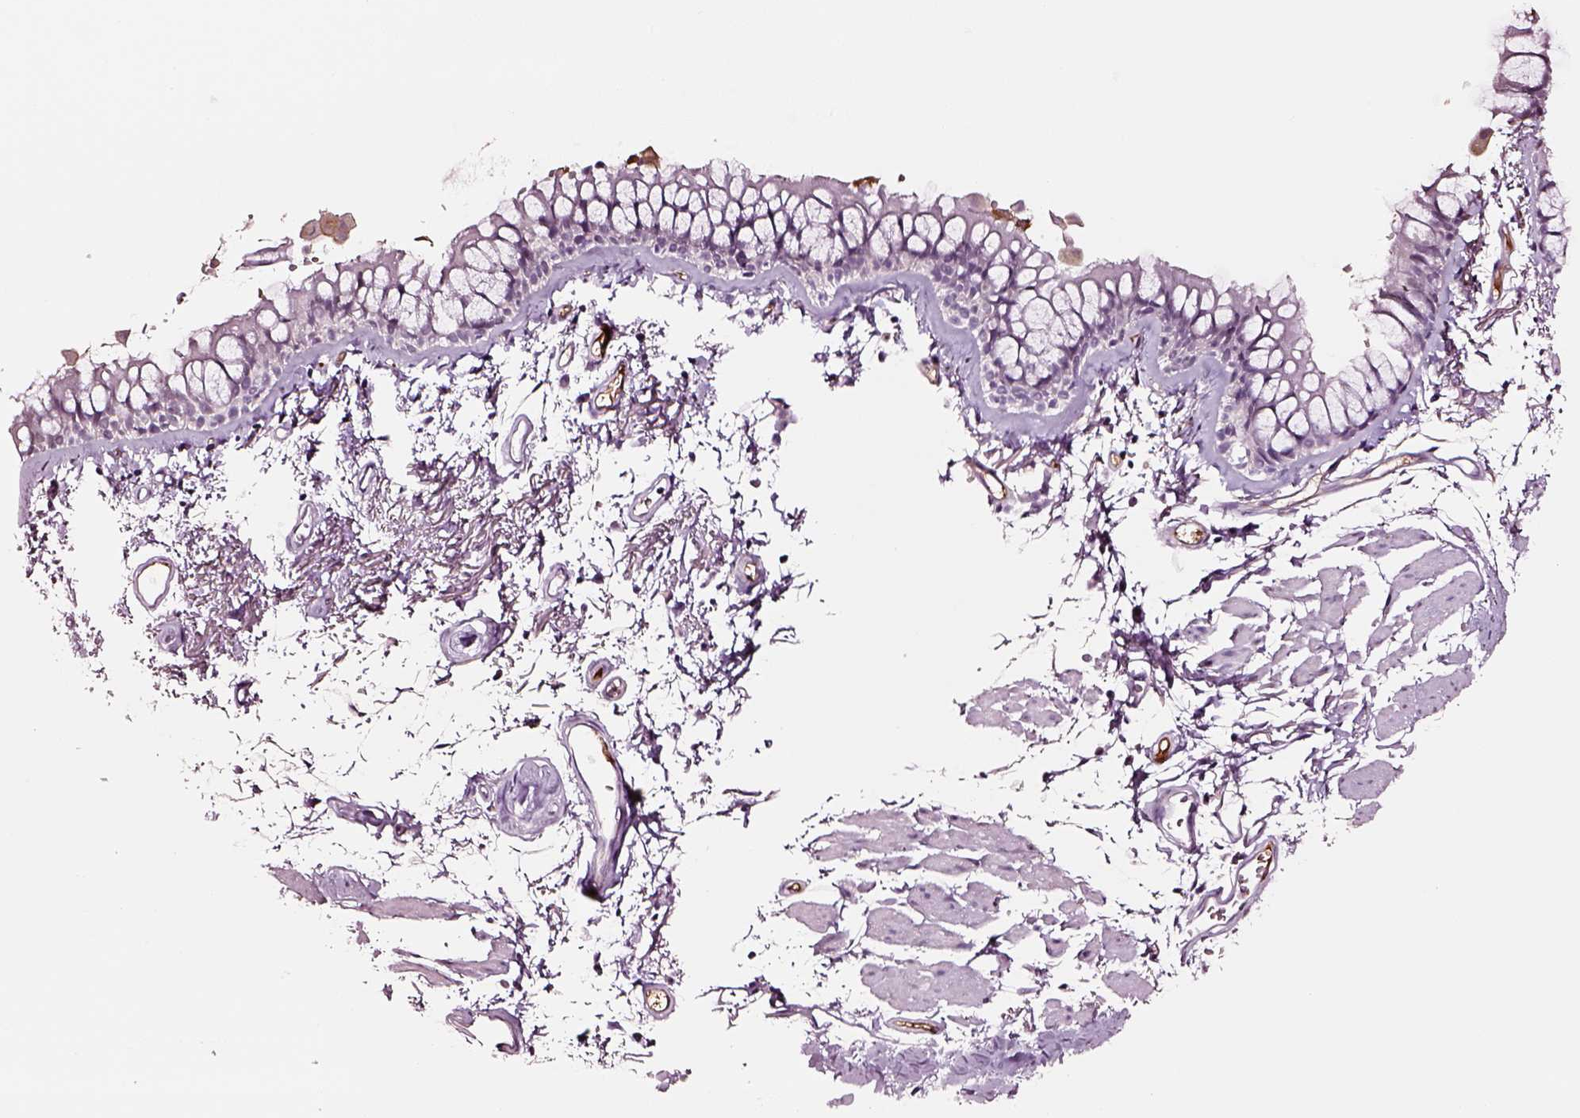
{"staining": {"intensity": "negative", "quantity": "none", "location": "none"}, "tissue": "bronchus", "cell_type": "Respiratory epithelial cells", "image_type": "normal", "snomed": [{"axis": "morphology", "description": "Normal tissue, NOS"}, {"axis": "topography", "description": "Cartilage tissue"}, {"axis": "topography", "description": "Bronchus"}], "caption": "DAB immunohistochemical staining of benign bronchus exhibits no significant expression in respiratory epithelial cells.", "gene": "TF", "patient": {"sex": "female", "age": 79}}